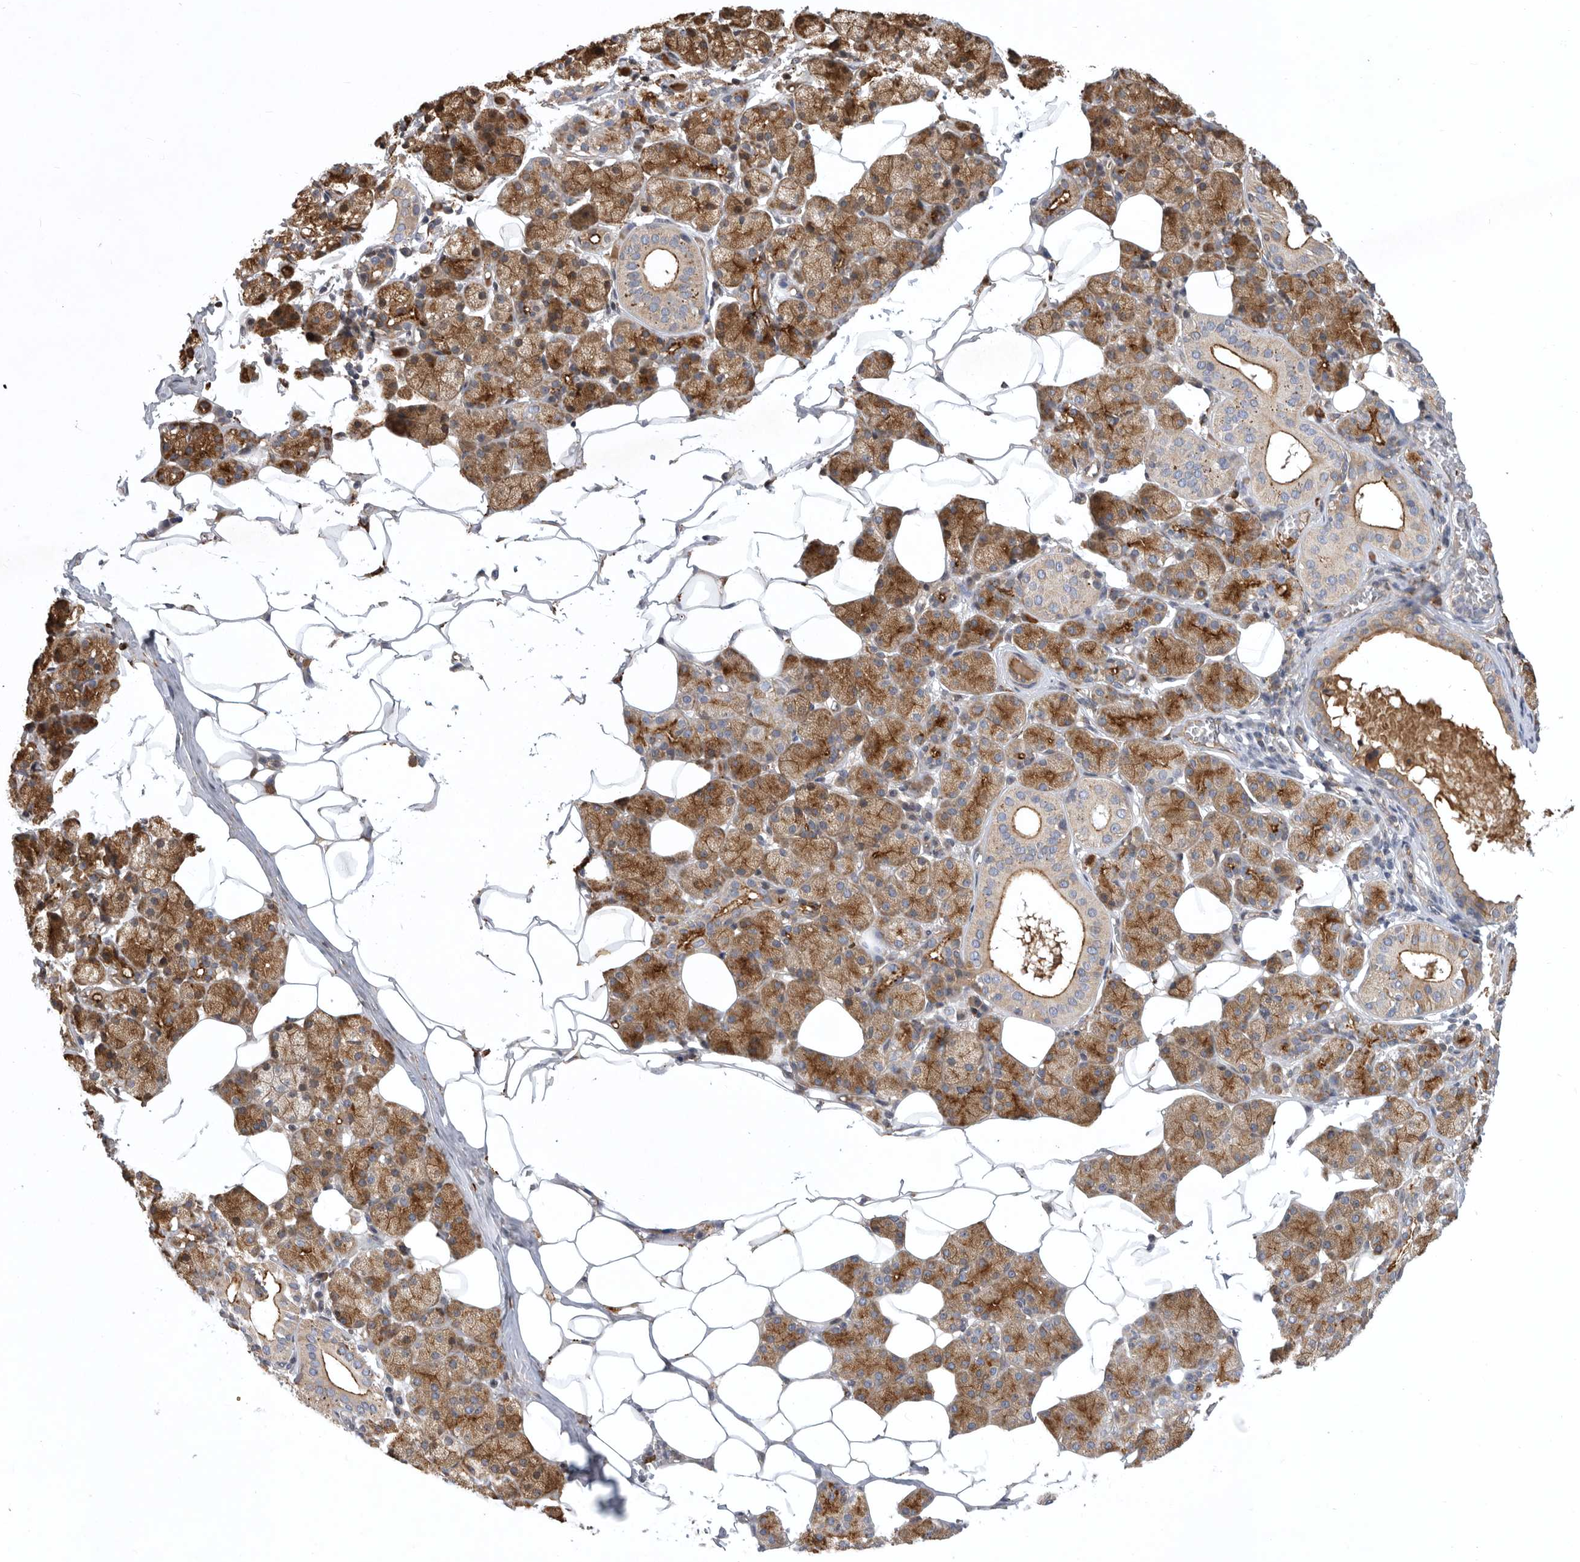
{"staining": {"intensity": "moderate", "quantity": "25%-75%", "location": "cytoplasmic/membranous"}, "tissue": "salivary gland", "cell_type": "Glandular cells", "image_type": "normal", "snomed": [{"axis": "morphology", "description": "Normal tissue, NOS"}, {"axis": "topography", "description": "Salivary gland"}], "caption": "Immunohistochemical staining of normal salivary gland demonstrates medium levels of moderate cytoplasmic/membranous staining in approximately 25%-75% of glandular cells.", "gene": "MLPH", "patient": {"sex": "female", "age": 33}}